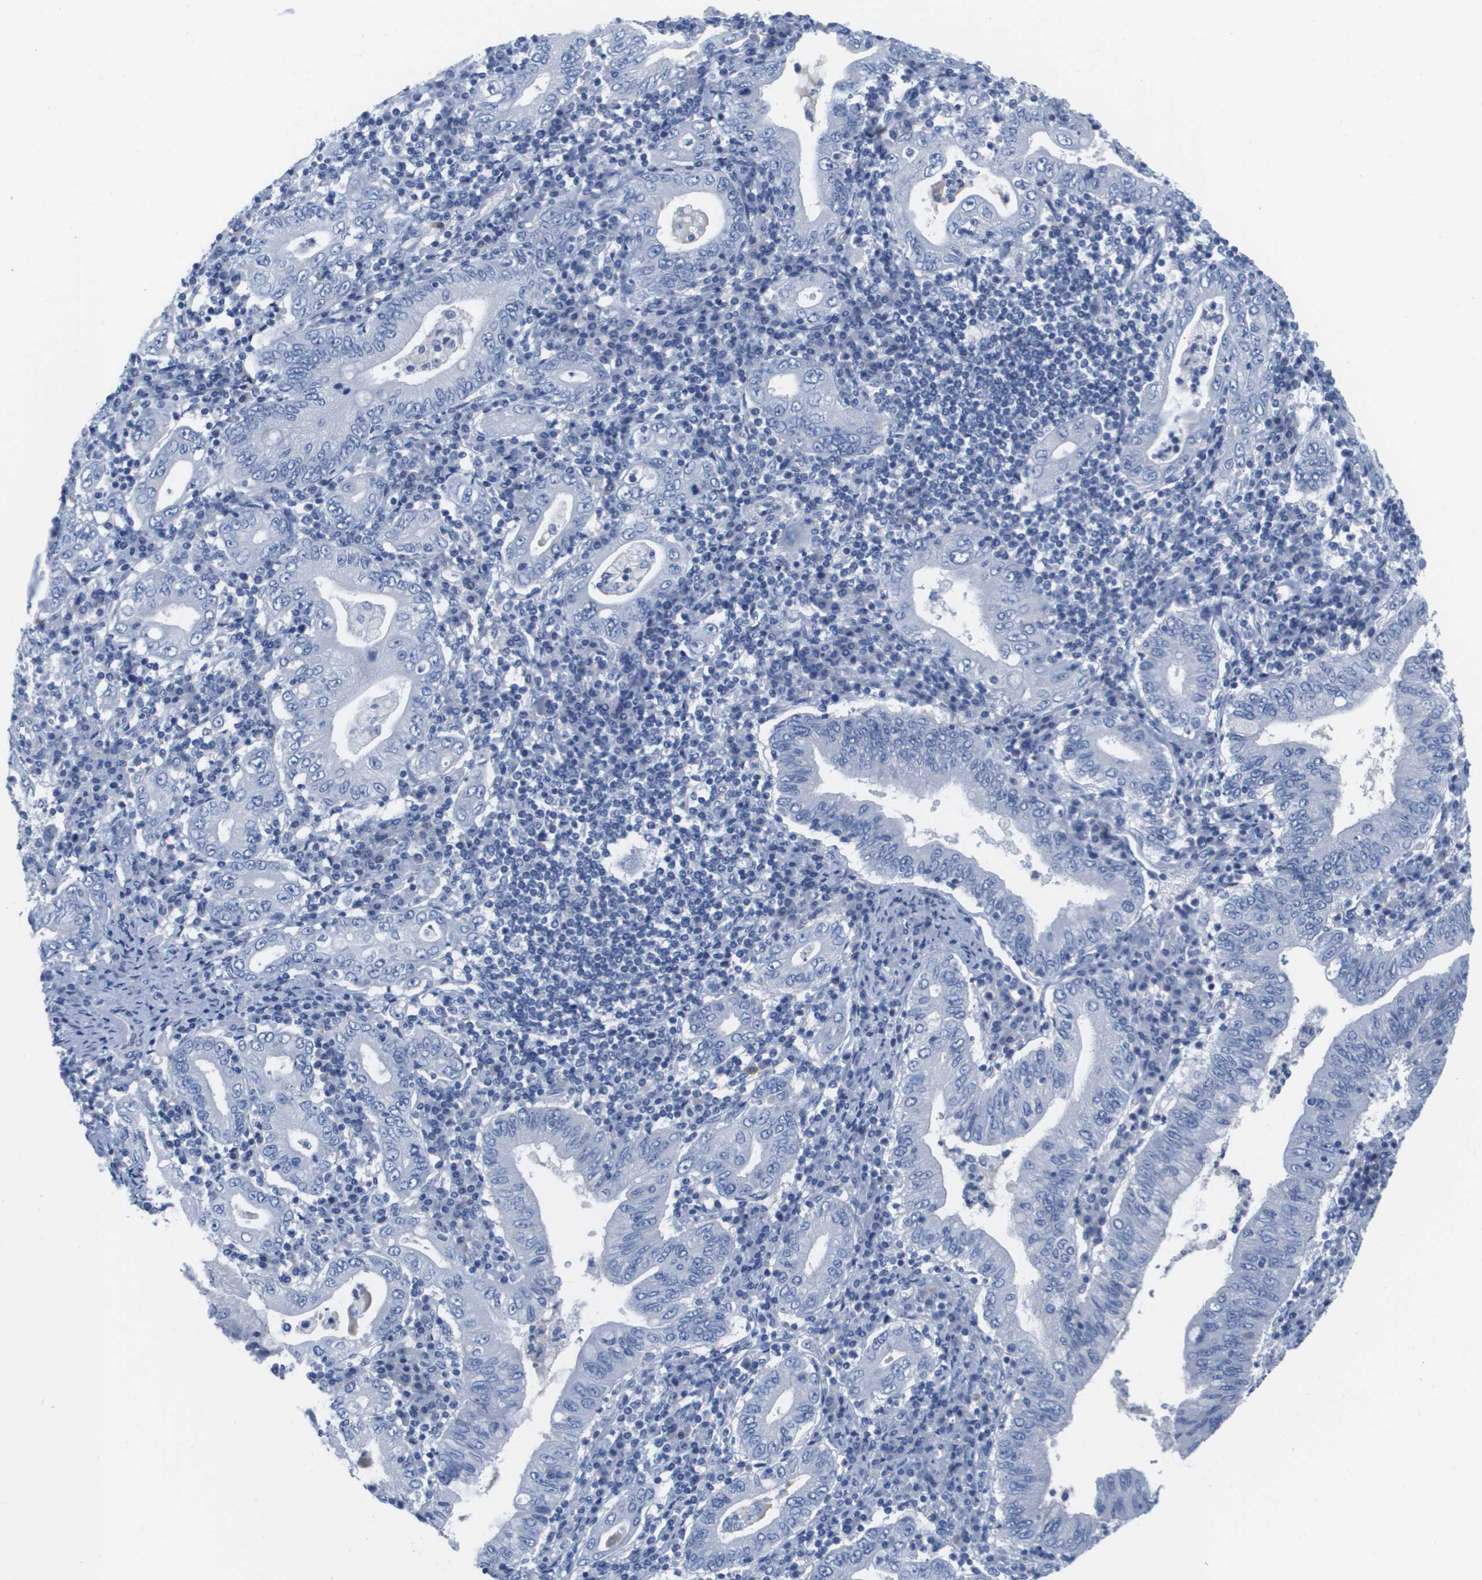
{"staining": {"intensity": "negative", "quantity": "none", "location": "none"}, "tissue": "stomach cancer", "cell_type": "Tumor cells", "image_type": "cancer", "snomed": [{"axis": "morphology", "description": "Adenocarcinoma, NOS"}, {"axis": "topography", "description": "Stomach, upper"}], "caption": "High power microscopy image of an immunohistochemistry (IHC) image of stomach cancer (adenocarcinoma), revealing no significant positivity in tumor cells. (DAB (3,3'-diaminobenzidine) IHC visualized using brightfield microscopy, high magnification).", "gene": "APOA1", "patient": {"sex": "male", "age": 62}}